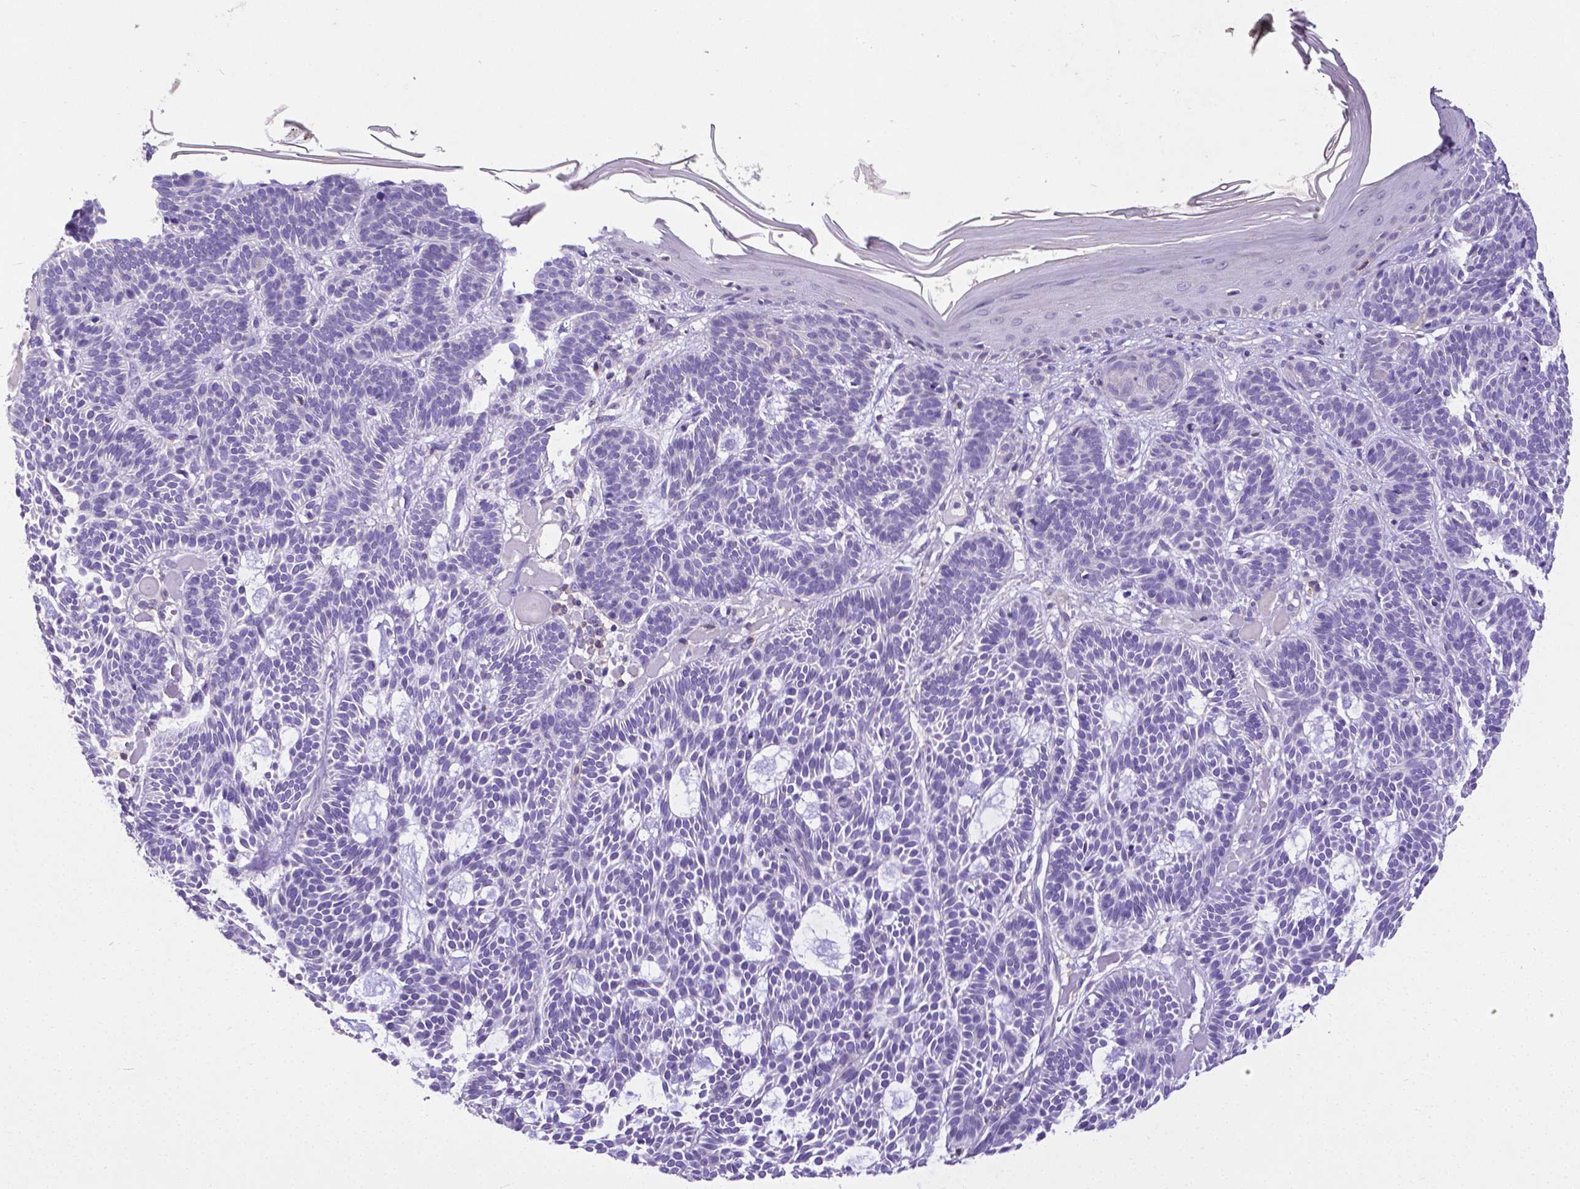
{"staining": {"intensity": "negative", "quantity": "none", "location": "none"}, "tissue": "skin cancer", "cell_type": "Tumor cells", "image_type": "cancer", "snomed": [{"axis": "morphology", "description": "Basal cell carcinoma"}, {"axis": "topography", "description": "Skin"}], "caption": "An immunohistochemistry photomicrograph of basal cell carcinoma (skin) is shown. There is no staining in tumor cells of basal cell carcinoma (skin).", "gene": "CD4", "patient": {"sex": "male", "age": 85}}